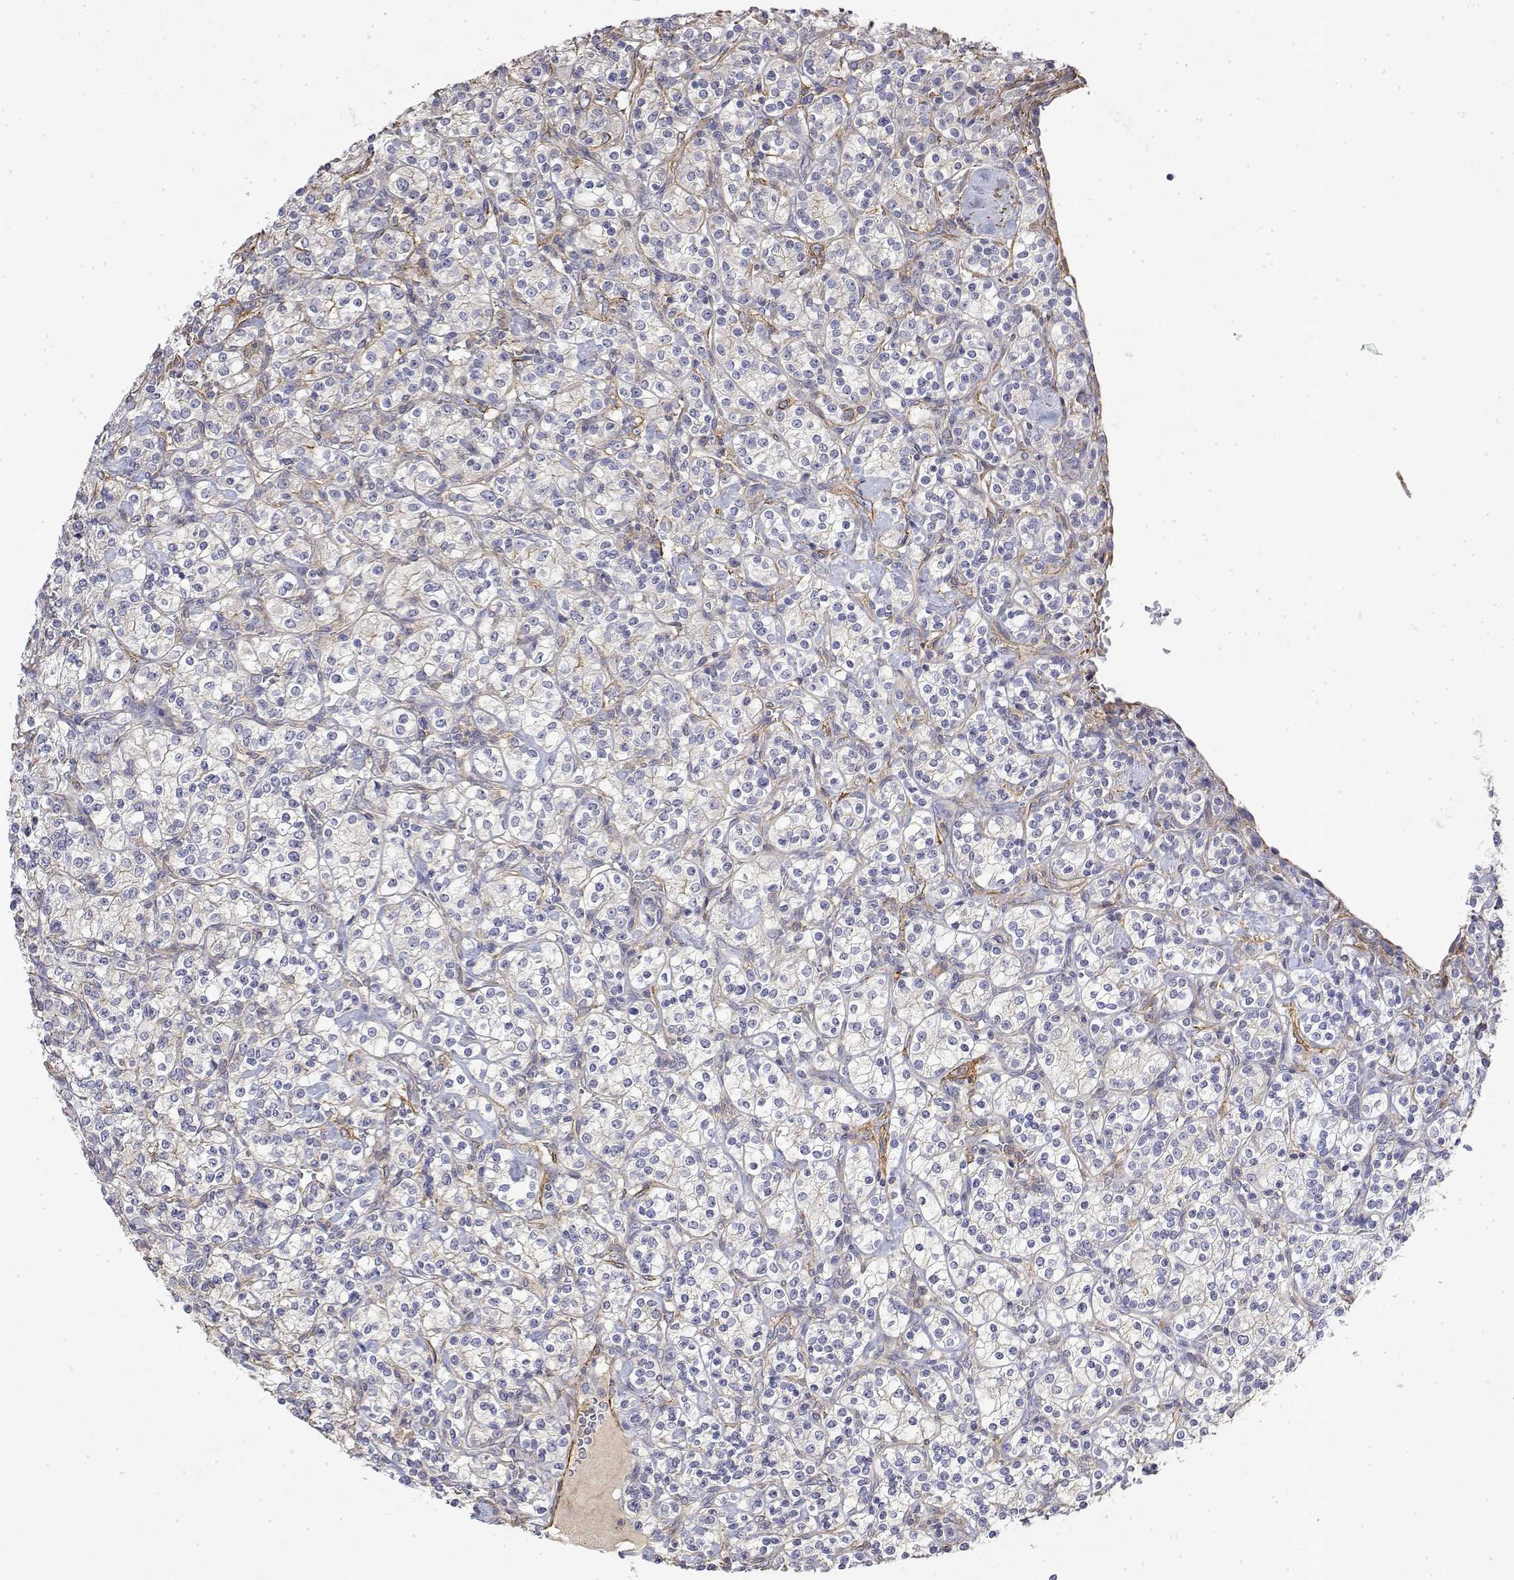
{"staining": {"intensity": "negative", "quantity": "none", "location": "none"}, "tissue": "renal cancer", "cell_type": "Tumor cells", "image_type": "cancer", "snomed": [{"axis": "morphology", "description": "Adenocarcinoma, NOS"}, {"axis": "topography", "description": "Kidney"}], "caption": "Immunohistochemistry photomicrograph of human adenocarcinoma (renal) stained for a protein (brown), which shows no positivity in tumor cells.", "gene": "SOWAHD", "patient": {"sex": "male", "age": 77}}